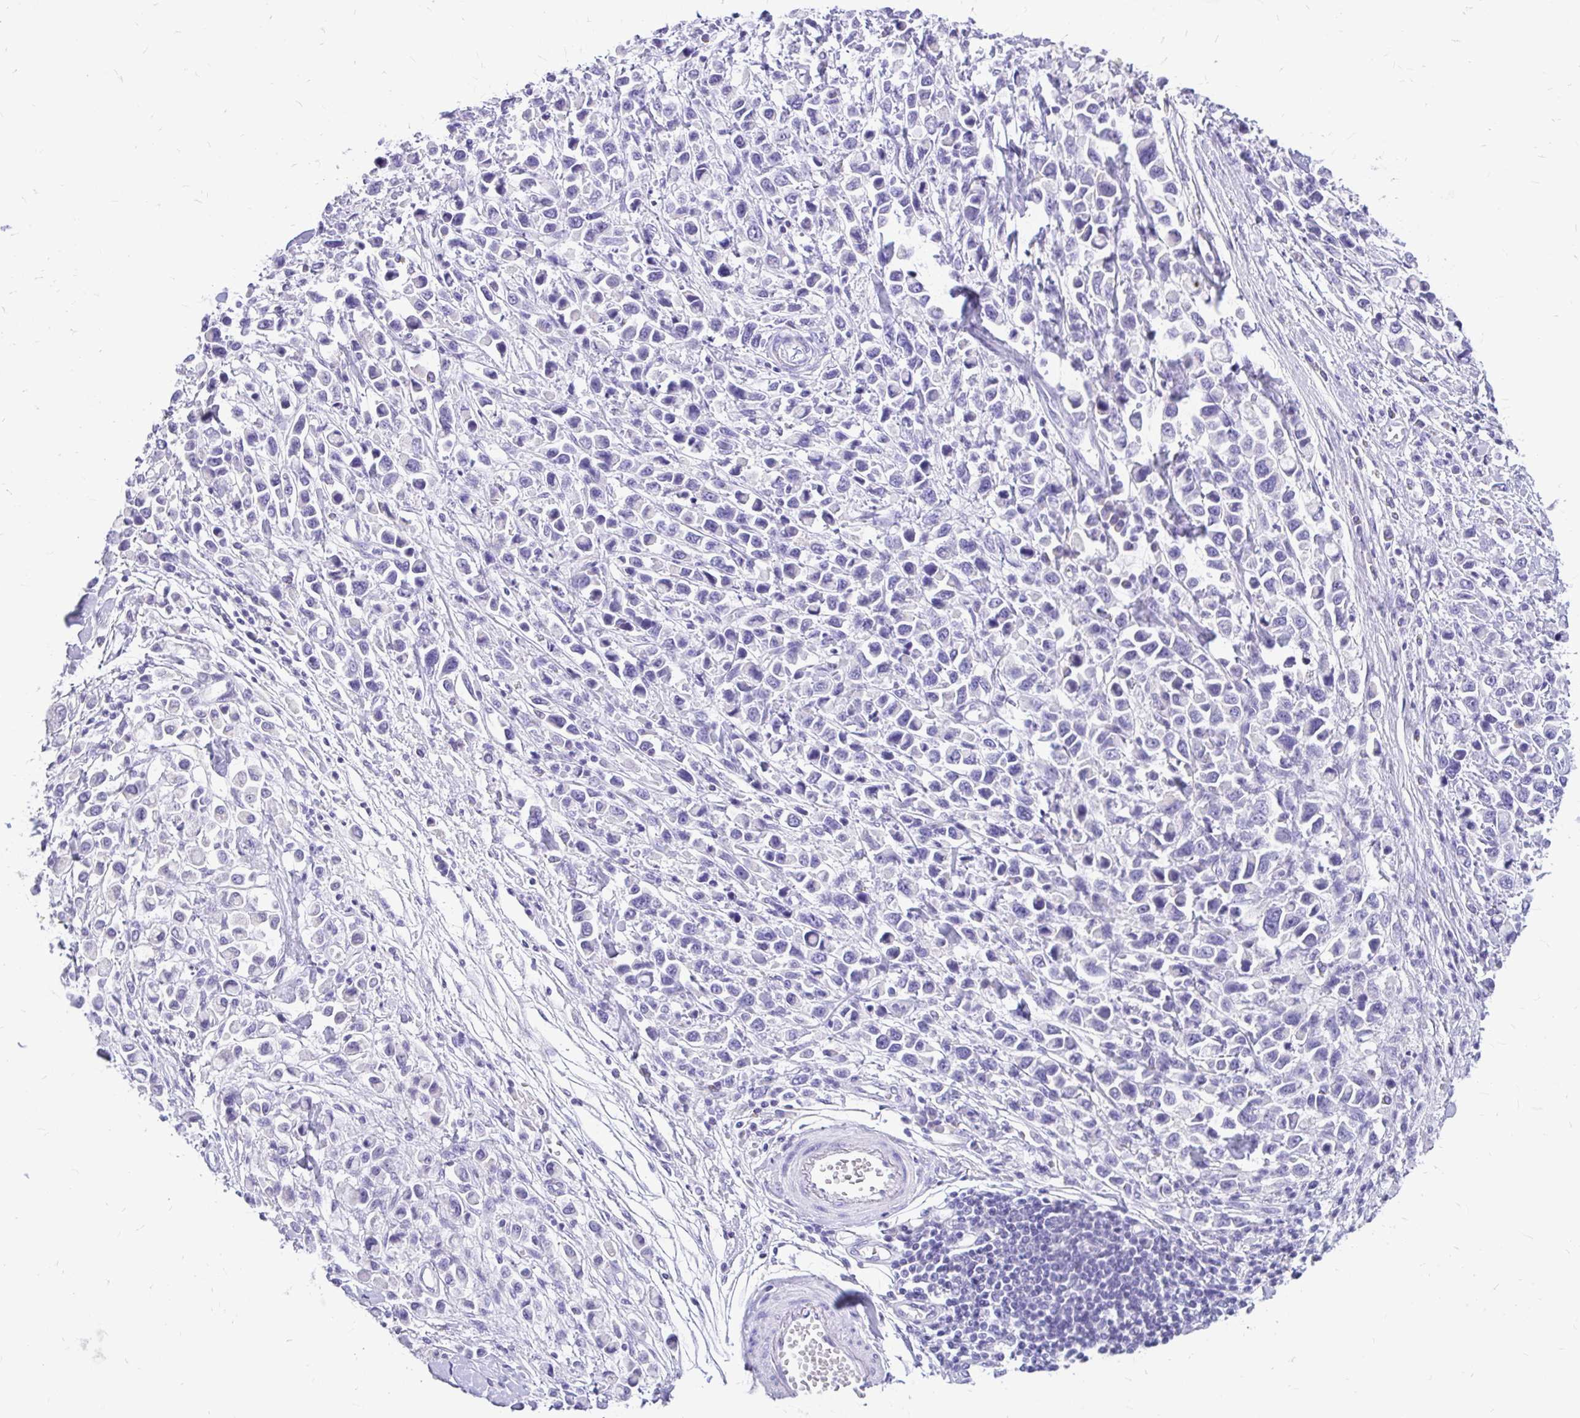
{"staining": {"intensity": "negative", "quantity": "none", "location": "none"}, "tissue": "stomach cancer", "cell_type": "Tumor cells", "image_type": "cancer", "snomed": [{"axis": "morphology", "description": "Adenocarcinoma, NOS"}, {"axis": "topography", "description": "Stomach"}], "caption": "This is an IHC micrograph of stomach cancer (adenocarcinoma). There is no staining in tumor cells.", "gene": "MAP1LC3A", "patient": {"sex": "female", "age": 81}}